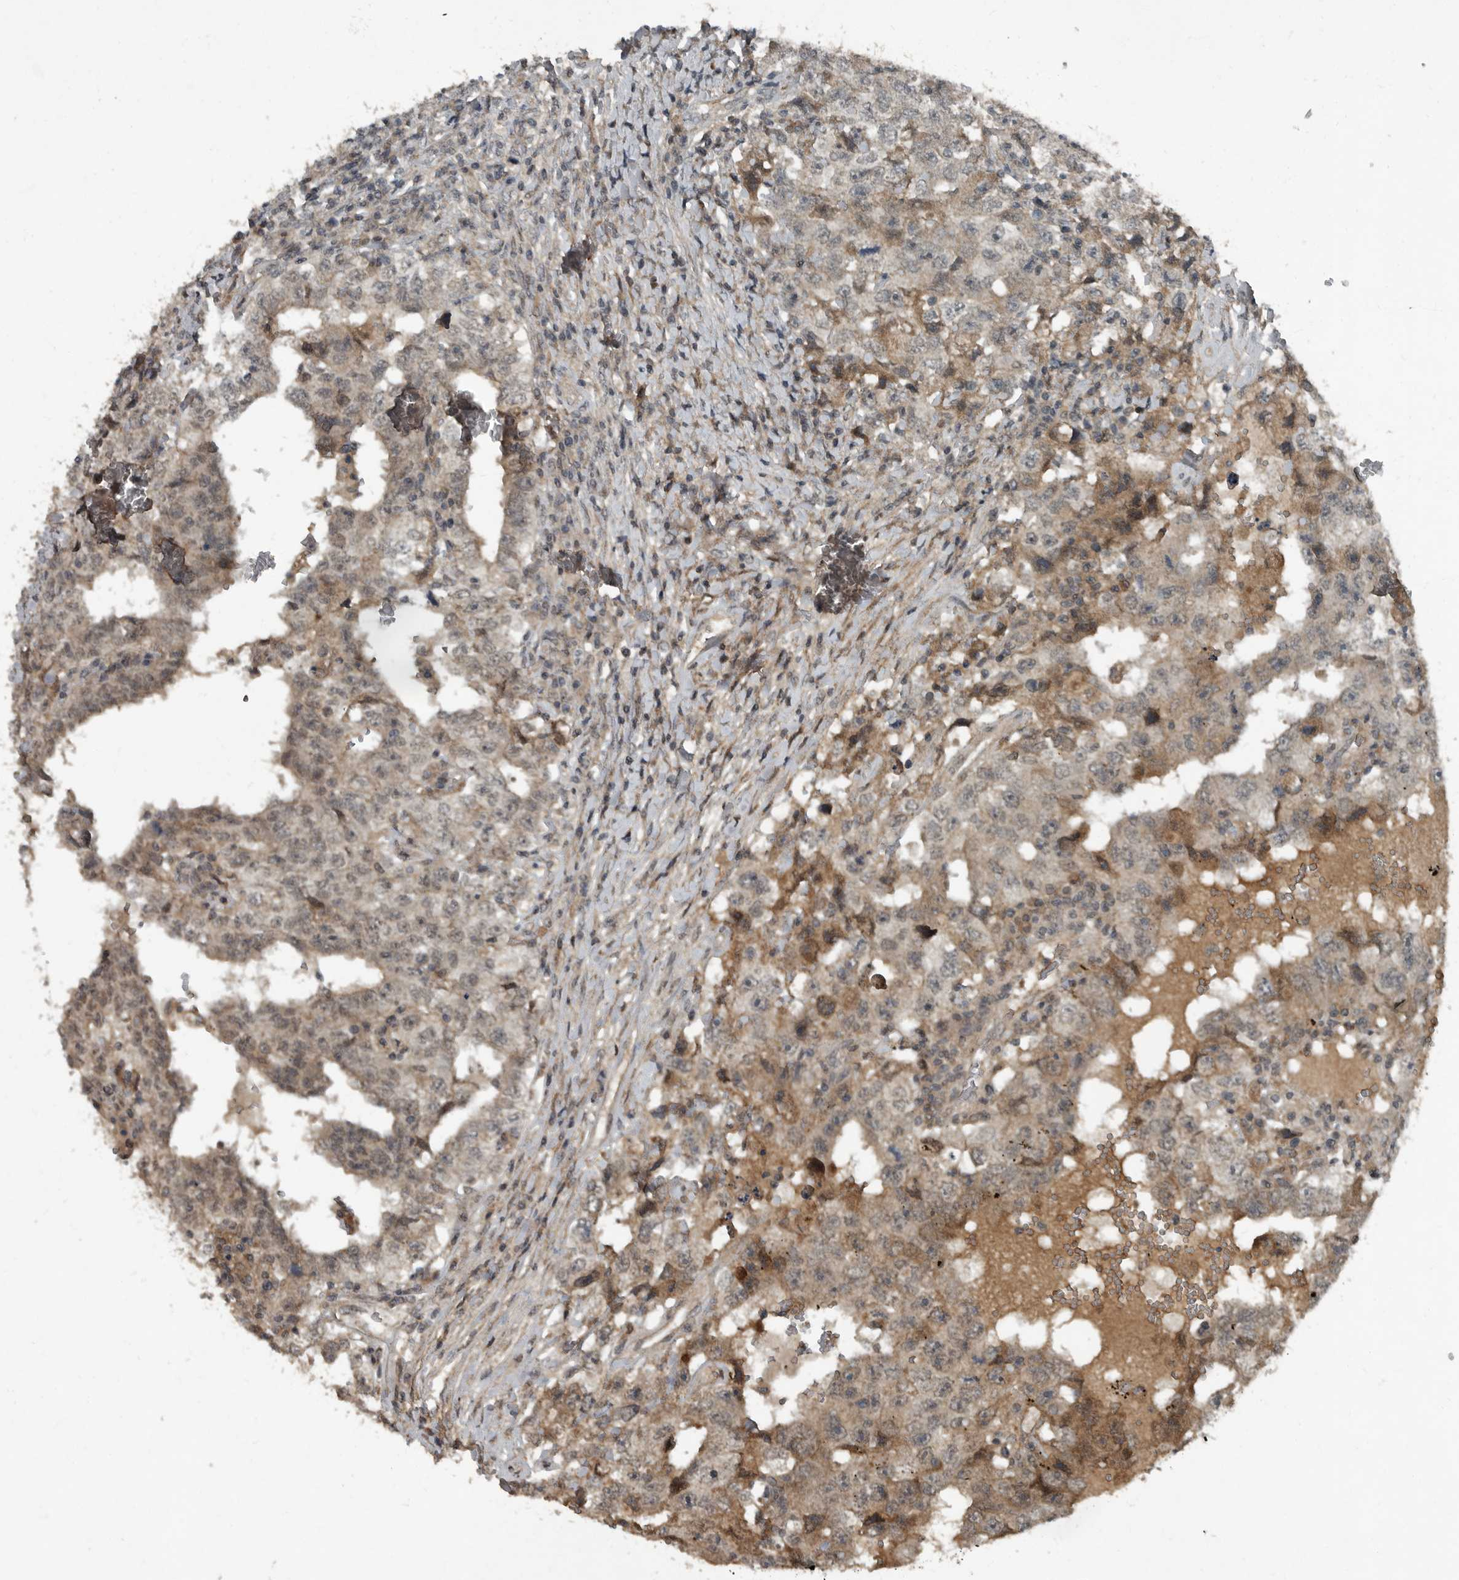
{"staining": {"intensity": "weak", "quantity": "25%-75%", "location": "cytoplasmic/membranous,nuclear"}, "tissue": "testis cancer", "cell_type": "Tumor cells", "image_type": "cancer", "snomed": [{"axis": "morphology", "description": "Carcinoma, Embryonal, NOS"}, {"axis": "topography", "description": "Testis"}], "caption": "Protein positivity by immunohistochemistry (IHC) demonstrates weak cytoplasmic/membranous and nuclear expression in about 25%-75% of tumor cells in embryonal carcinoma (testis). The staining is performed using DAB (3,3'-diaminobenzidine) brown chromogen to label protein expression. The nuclei are counter-stained blue using hematoxylin.", "gene": "FOXO1", "patient": {"sex": "male", "age": 26}}